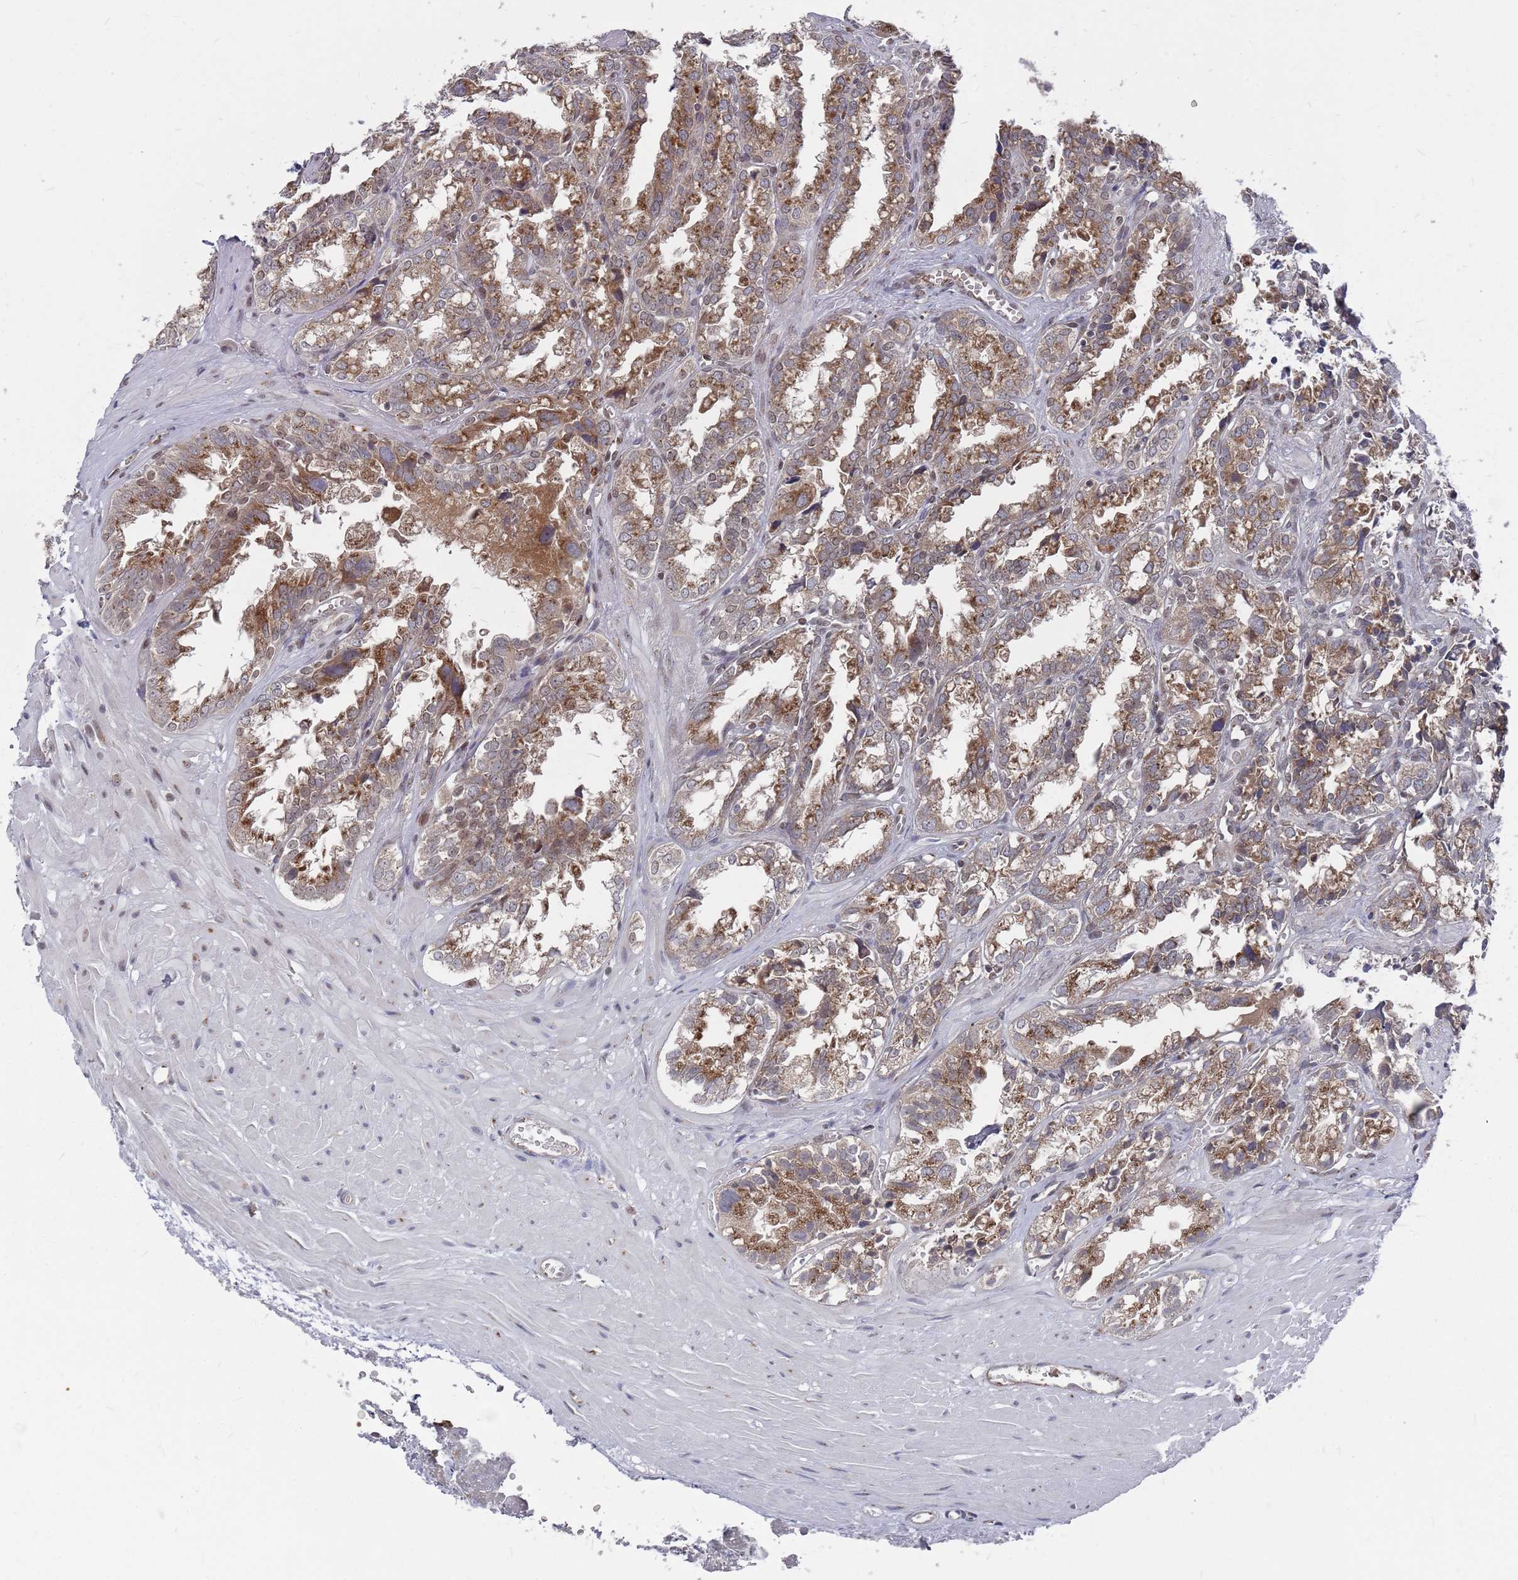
{"staining": {"intensity": "strong", "quantity": ">75%", "location": "cytoplasmic/membranous"}, "tissue": "seminal vesicle", "cell_type": "Glandular cells", "image_type": "normal", "snomed": [{"axis": "morphology", "description": "Normal tissue, NOS"}, {"axis": "topography", "description": "Prostate"}, {"axis": "topography", "description": "Seminal veicle"}], "caption": "IHC (DAB) staining of normal human seminal vesicle reveals strong cytoplasmic/membranous protein expression in approximately >75% of glandular cells.", "gene": "FMO4", "patient": {"sex": "male", "age": 51}}